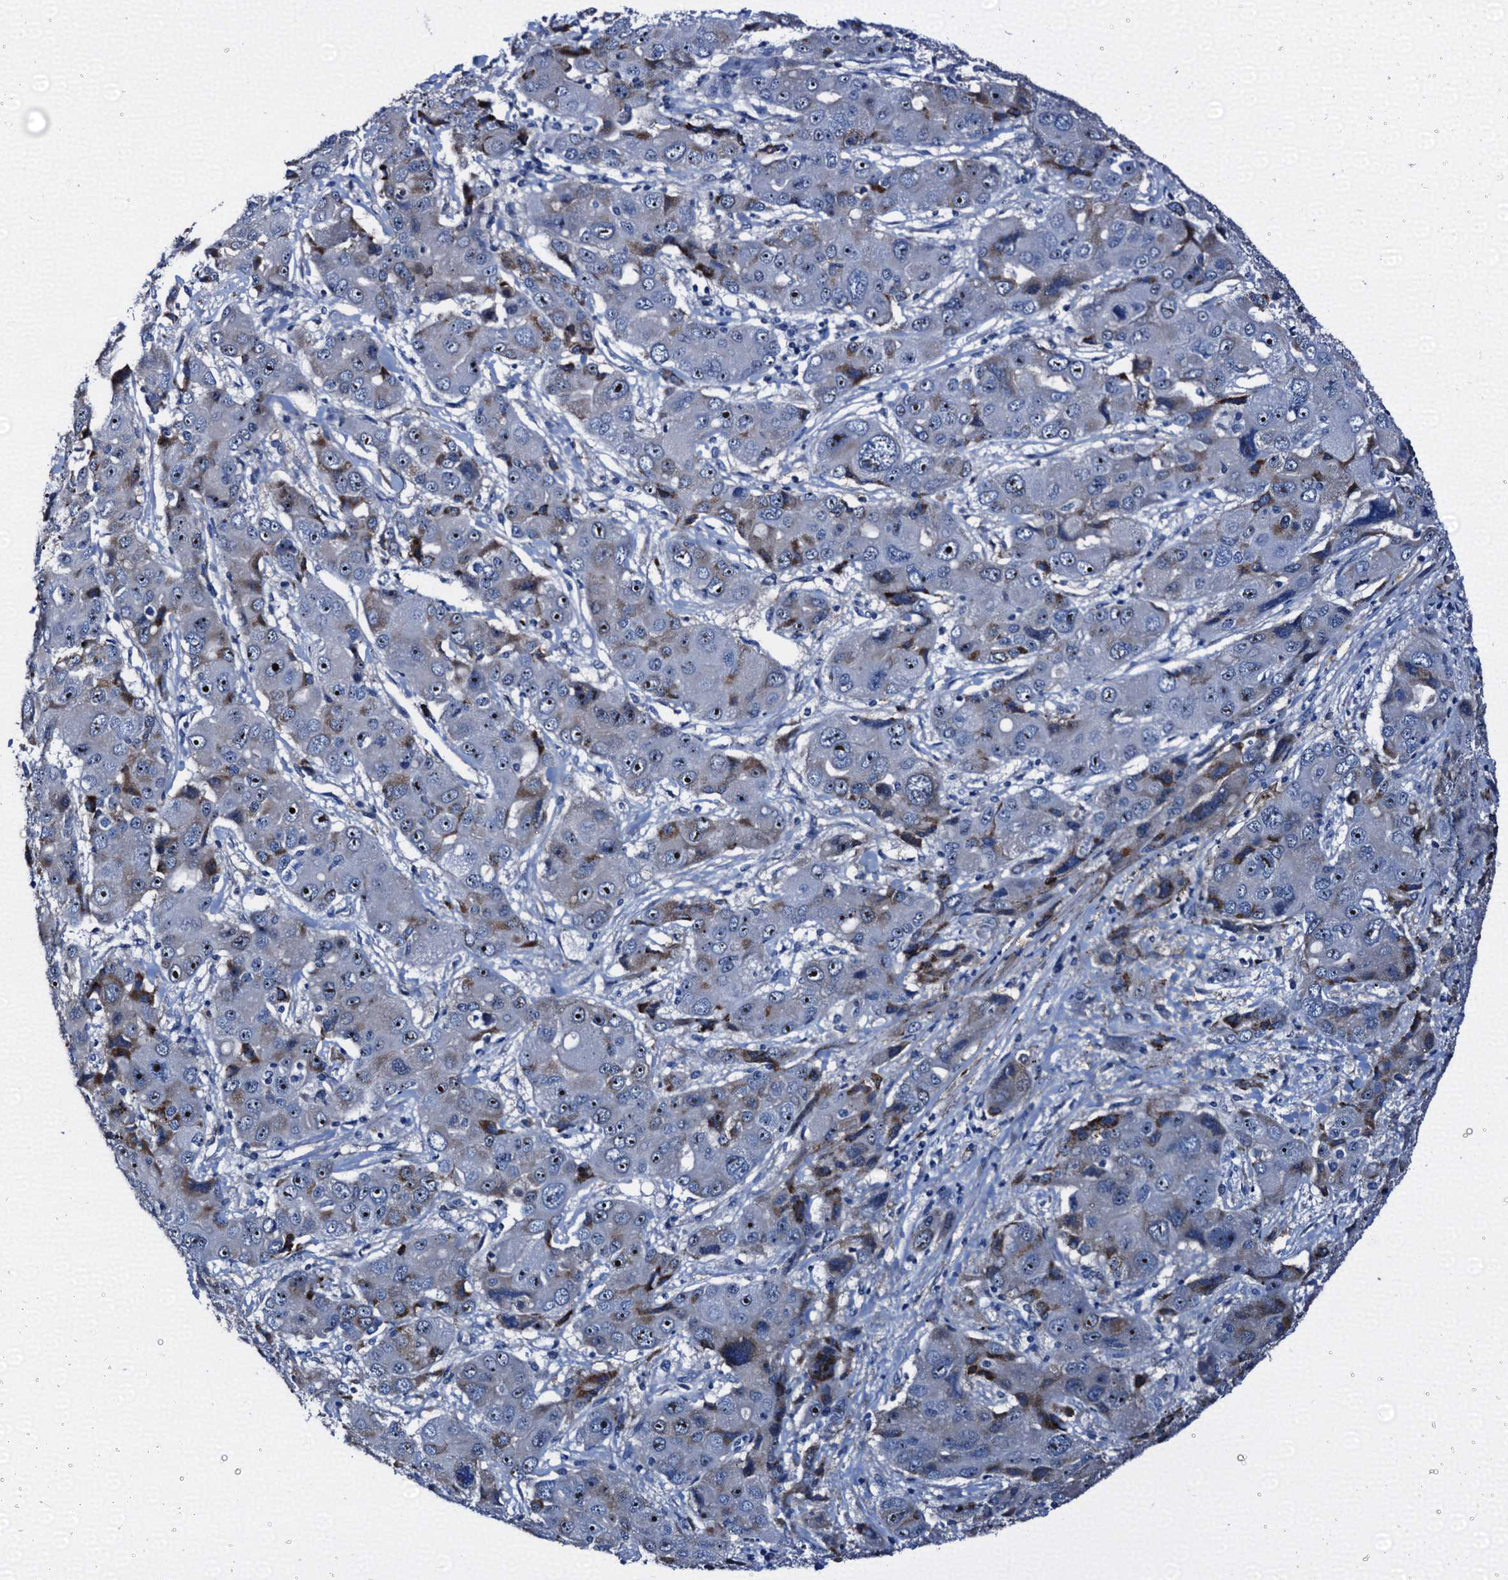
{"staining": {"intensity": "weak", "quantity": "<25%", "location": "cytoplasmic/membranous"}, "tissue": "liver cancer", "cell_type": "Tumor cells", "image_type": "cancer", "snomed": [{"axis": "morphology", "description": "Cholangiocarcinoma"}, {"axis": "topography", "description": "Liver"}], "caption": "High magnification brightfield microscopy of liver cholangiocarcinoma stained with DAB (brown) and counterstained with hematoxylin (blue): tumor cells show no significant expression.", "gene": "EMG1", "patient": {"sex": "male", "age": 67}}